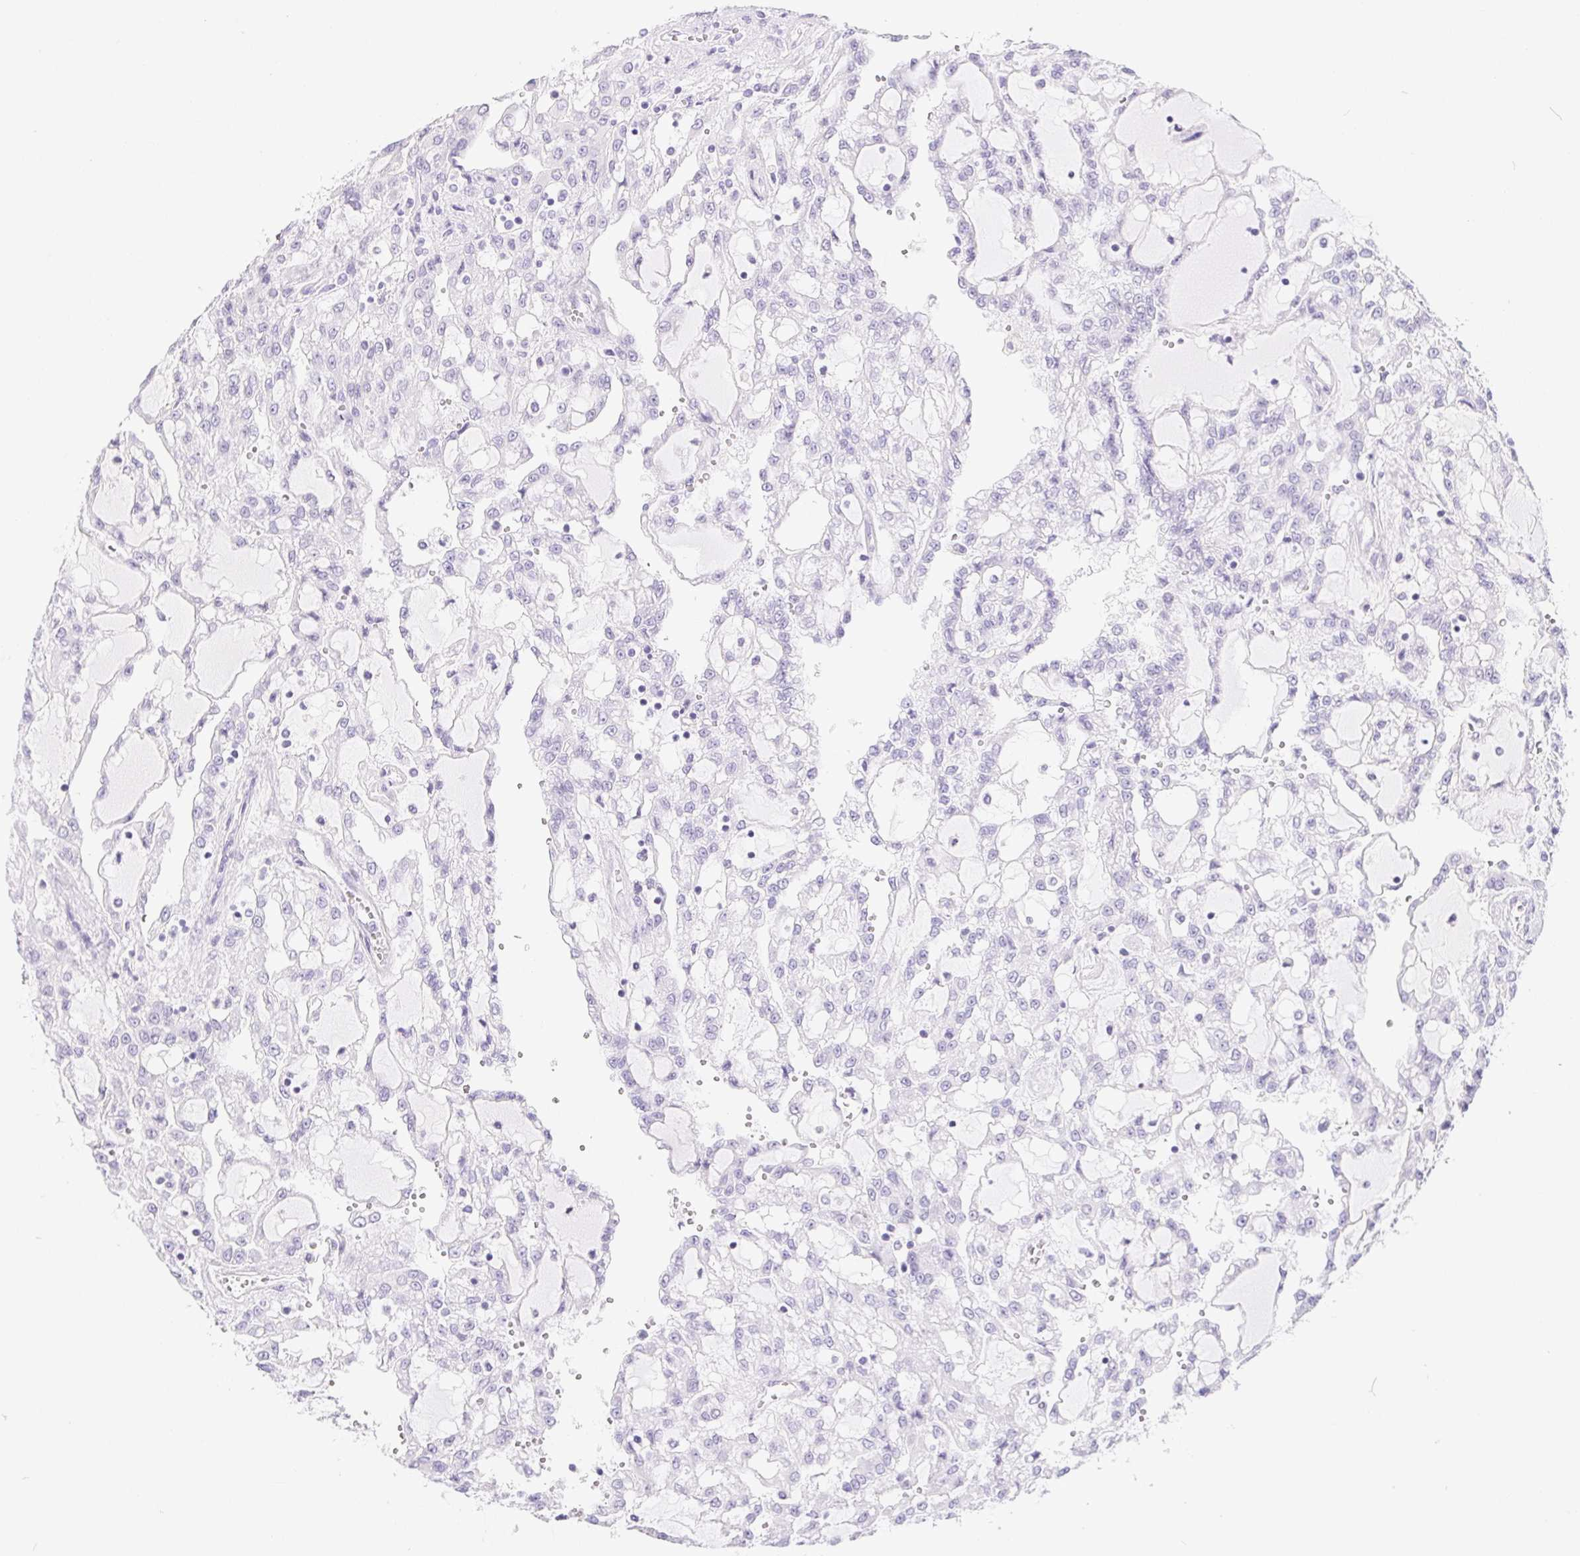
{"staining": {"intensity": "negative", "quantity": "none", "location": "none"}, "tissue": "renal cancer", "cell_type": "Tumor cells", "image_type": "cancer", "snomed": [{"axis": "morphology", "description": "Adenocarcinoma, NOS"}, {"axis": "topography", "description": "Kidney"}], "caption": "Micrograph shows no protein expression in tumor cells of renal adenocarcinoma tissue.", "gene": "PNLIP", "patient": {"sex": "male", "age": 63}}